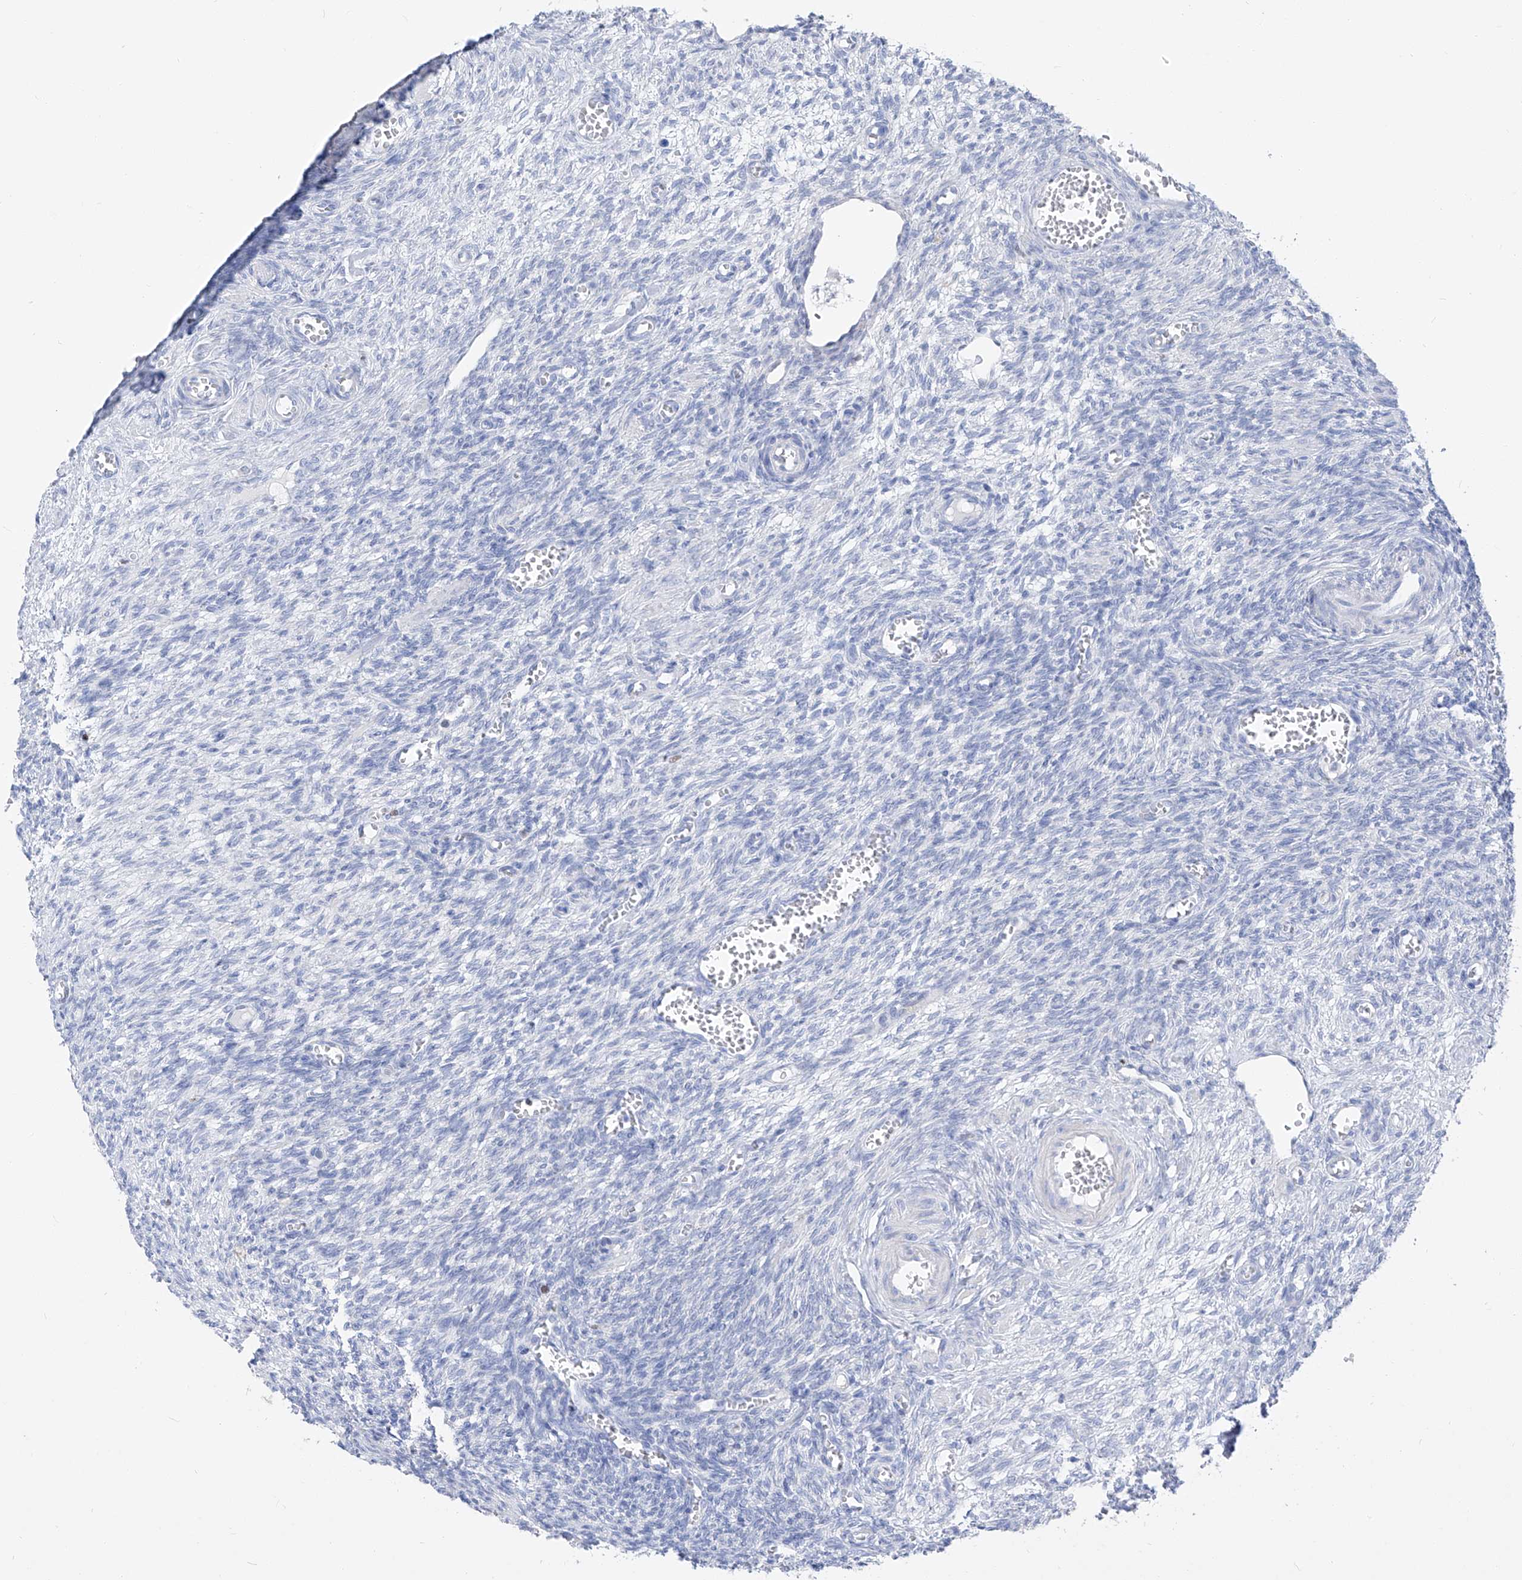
{"staining": {"intensity": "negative", "quantity": "none", "location": "none"}, "tissue": "ovary", "cell_type": "Ovarian stroma cells", "image_type": "normal", "snomed": [{"axis": "morphology", "description": "Normal tissue, NOS"}, {"axis": "topography", "description": "Ovary"}], "caption": "Immunohistochemistry of benign ovary exhibits no positivity in ovarian stroma cells.", "gene": "FRS3", "patient": {"sex": "female", "age": 27}}